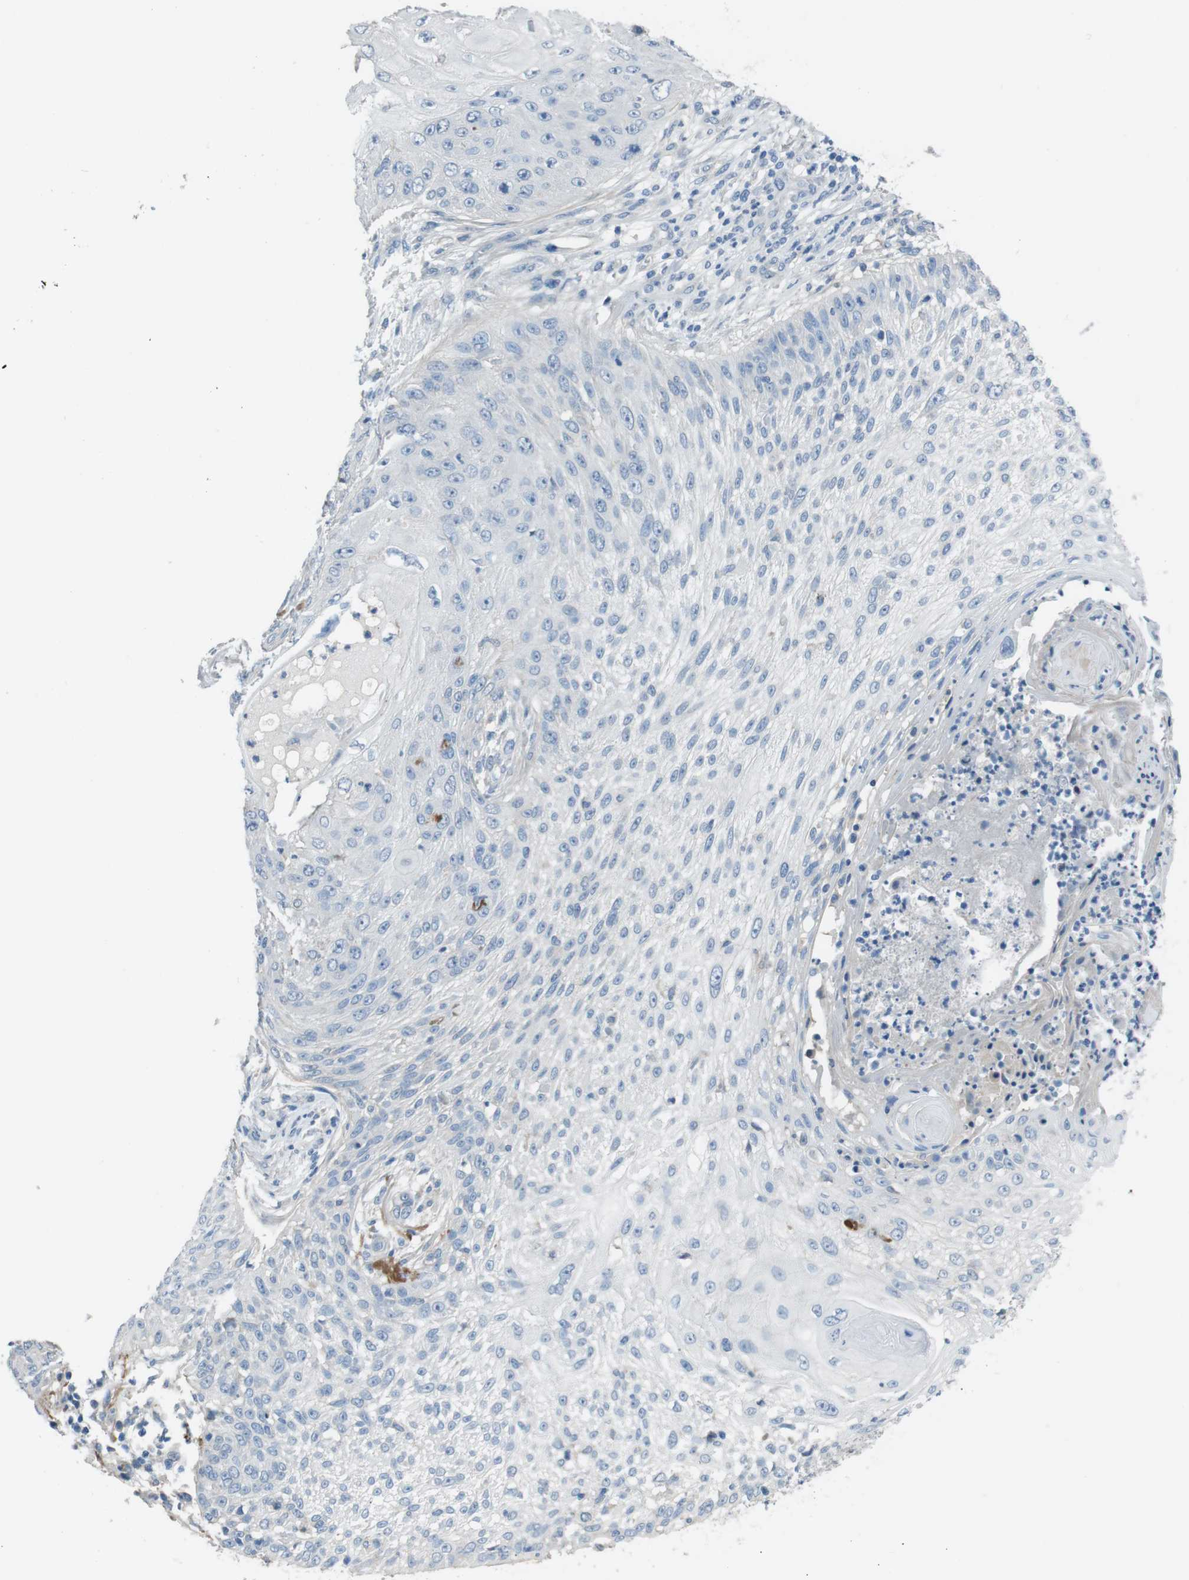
{"staining": {"intensity": "negative", "quantity": "none", "location": "none"}, "tissue": "skin cancer", "cell_type": "Tumor cells", "image_type": "cancer", "snomed": [{"axis": "morphology", "description": "Squamous cell carcinoma, NOS"}, {"axis": "topography", "description": "Skin"}], "caption": "Tumor cells are negative for brown protein staining in skin cancer (squamous cell carcinoma). (Stains: DAB IHC with hematoxylin counter stain, Microscopy: brightfield microscopy at high magnification).", "gene": "CYP2C8", "patient": {"sex": "female", "age": 80}}